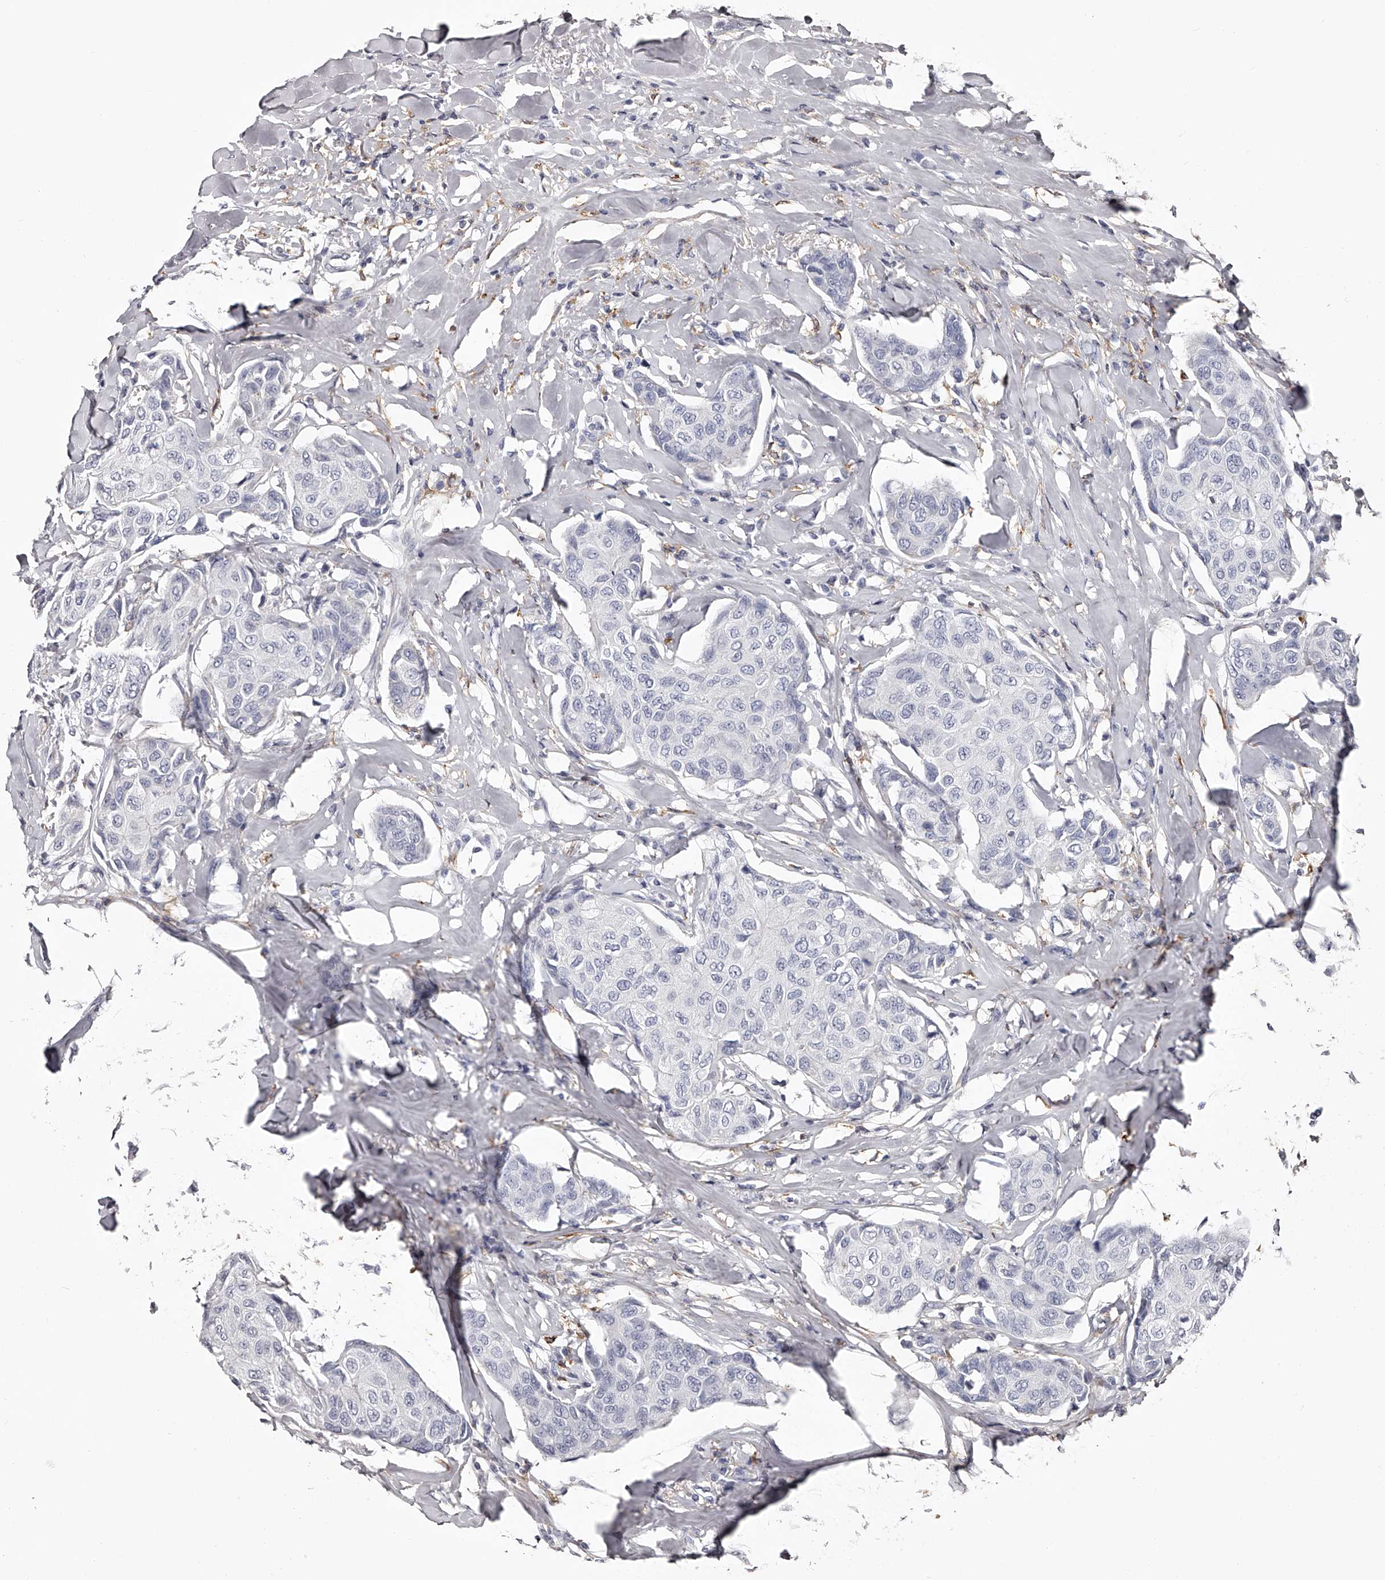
{"staining": {"intensity": "negative", "quantity": "none", "location": "none"}, "tissue": "breast cancer", "cell_type": "Tumor cells", "image_type": "cancer", "snomed": [{"axis": "morphology", "description": "Duct carcinoma"}, {"axis": "topography", "description": "Breast"}], "caption": "Tumor cells show no significant positivity in infiltrating ductal carcinoma (breast). (DAB (3,3'-diaminobenzidine) immunohistochemistry (IHC) visualized using brightfield microscopy, high magnification).", "gene": "PACSIN1", "patient": {"sex": "female", "age": 80}}